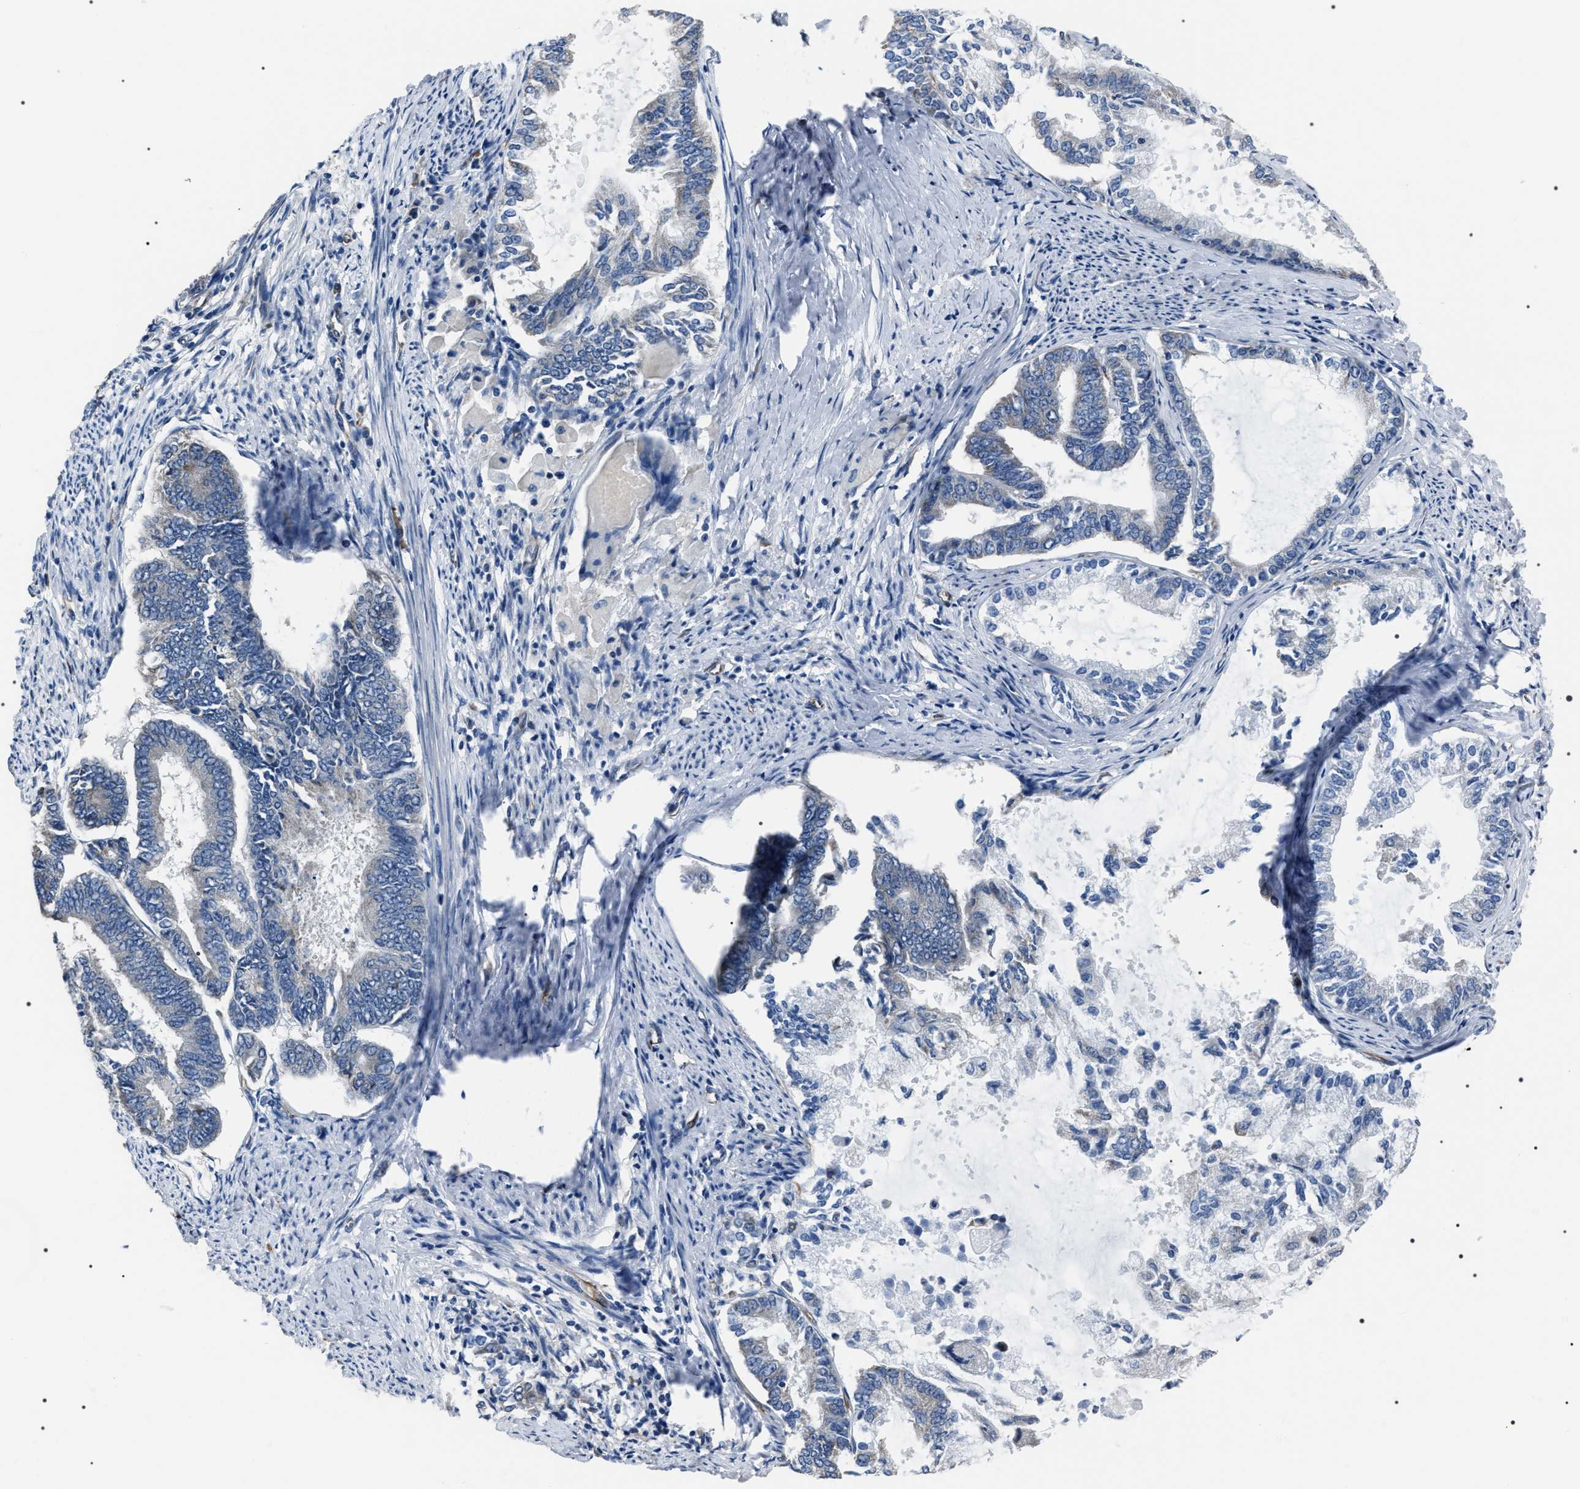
{"staining": {"intensity": "negative", "quantity": "none", "location": "none"}, "tissue": "endometrial cancer", "cell_type": "Tumor cells", "image_type": "cancer", "snomed": [{"axis": "morphology", "description": "Adenocarcinoma, NOS"}, {"axis": "topography", "description": "Endometrium"}], "caption": "The immunohistochemistry image has no significant expression in tumor cells of endometrial cancer tissue.", "gene": "PKD1L1", "patient": {"sex": "female", "age": 86}}